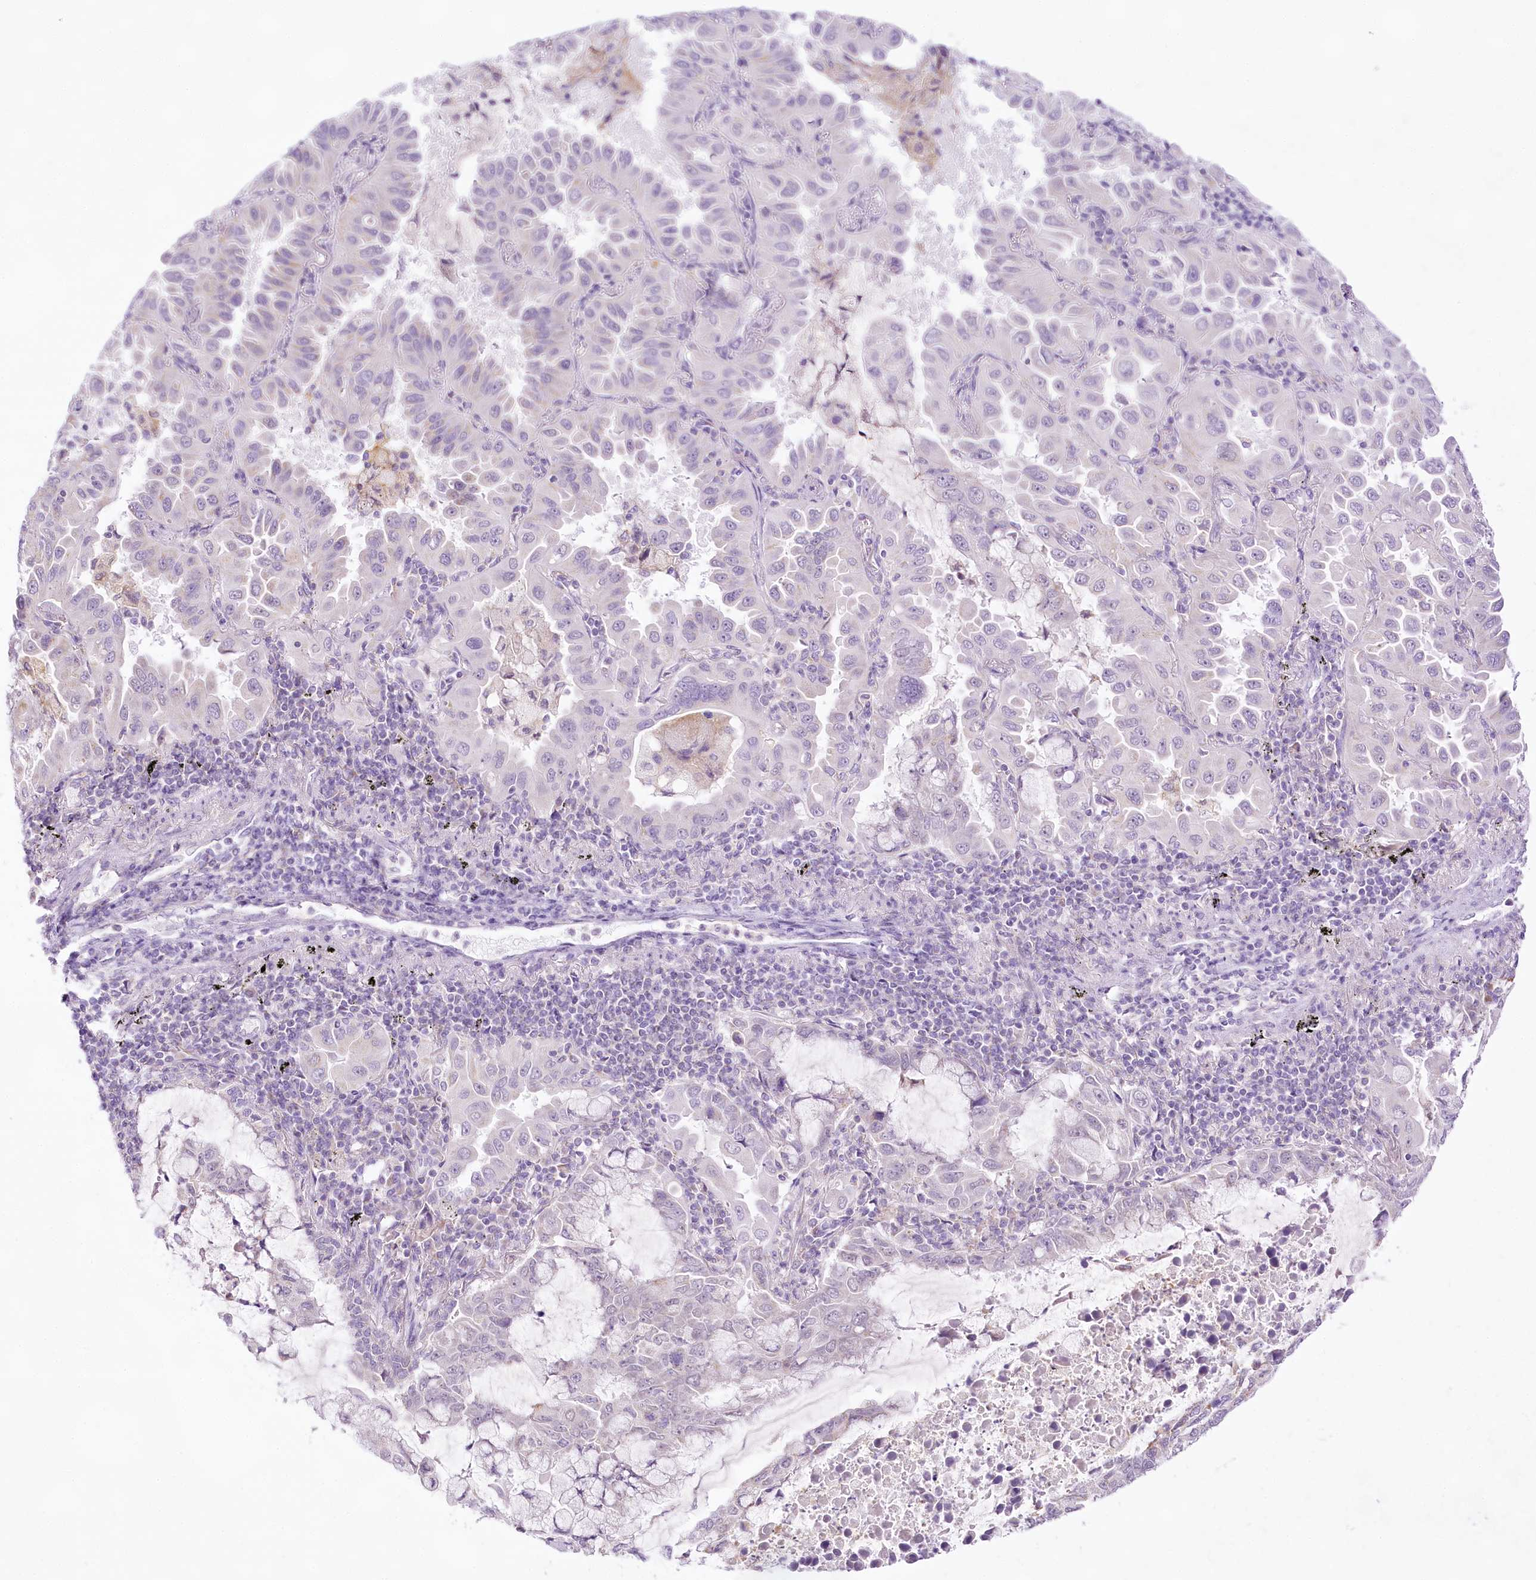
{"staining": {"intensity": "negative", "quantity": "none", "location": "none"}, "tissue": "lung cancer", "cell_type": "Tumor cells", "image_type": "cancer", "snomed": [{"axis": "morphology", "description": "Adenocarcinoma, NOS"}, {"axis": "topography", "description": "Lung"}], "caption": "Micrograph shows no protein positivity in tumor cells of lung cancer tissue. The staining is performed using DAB brown chromogen with nuclei counter-stained in using hematoxylin.", "gene": "CCDC30", "patient": {"sex": "male", "age": 64}}